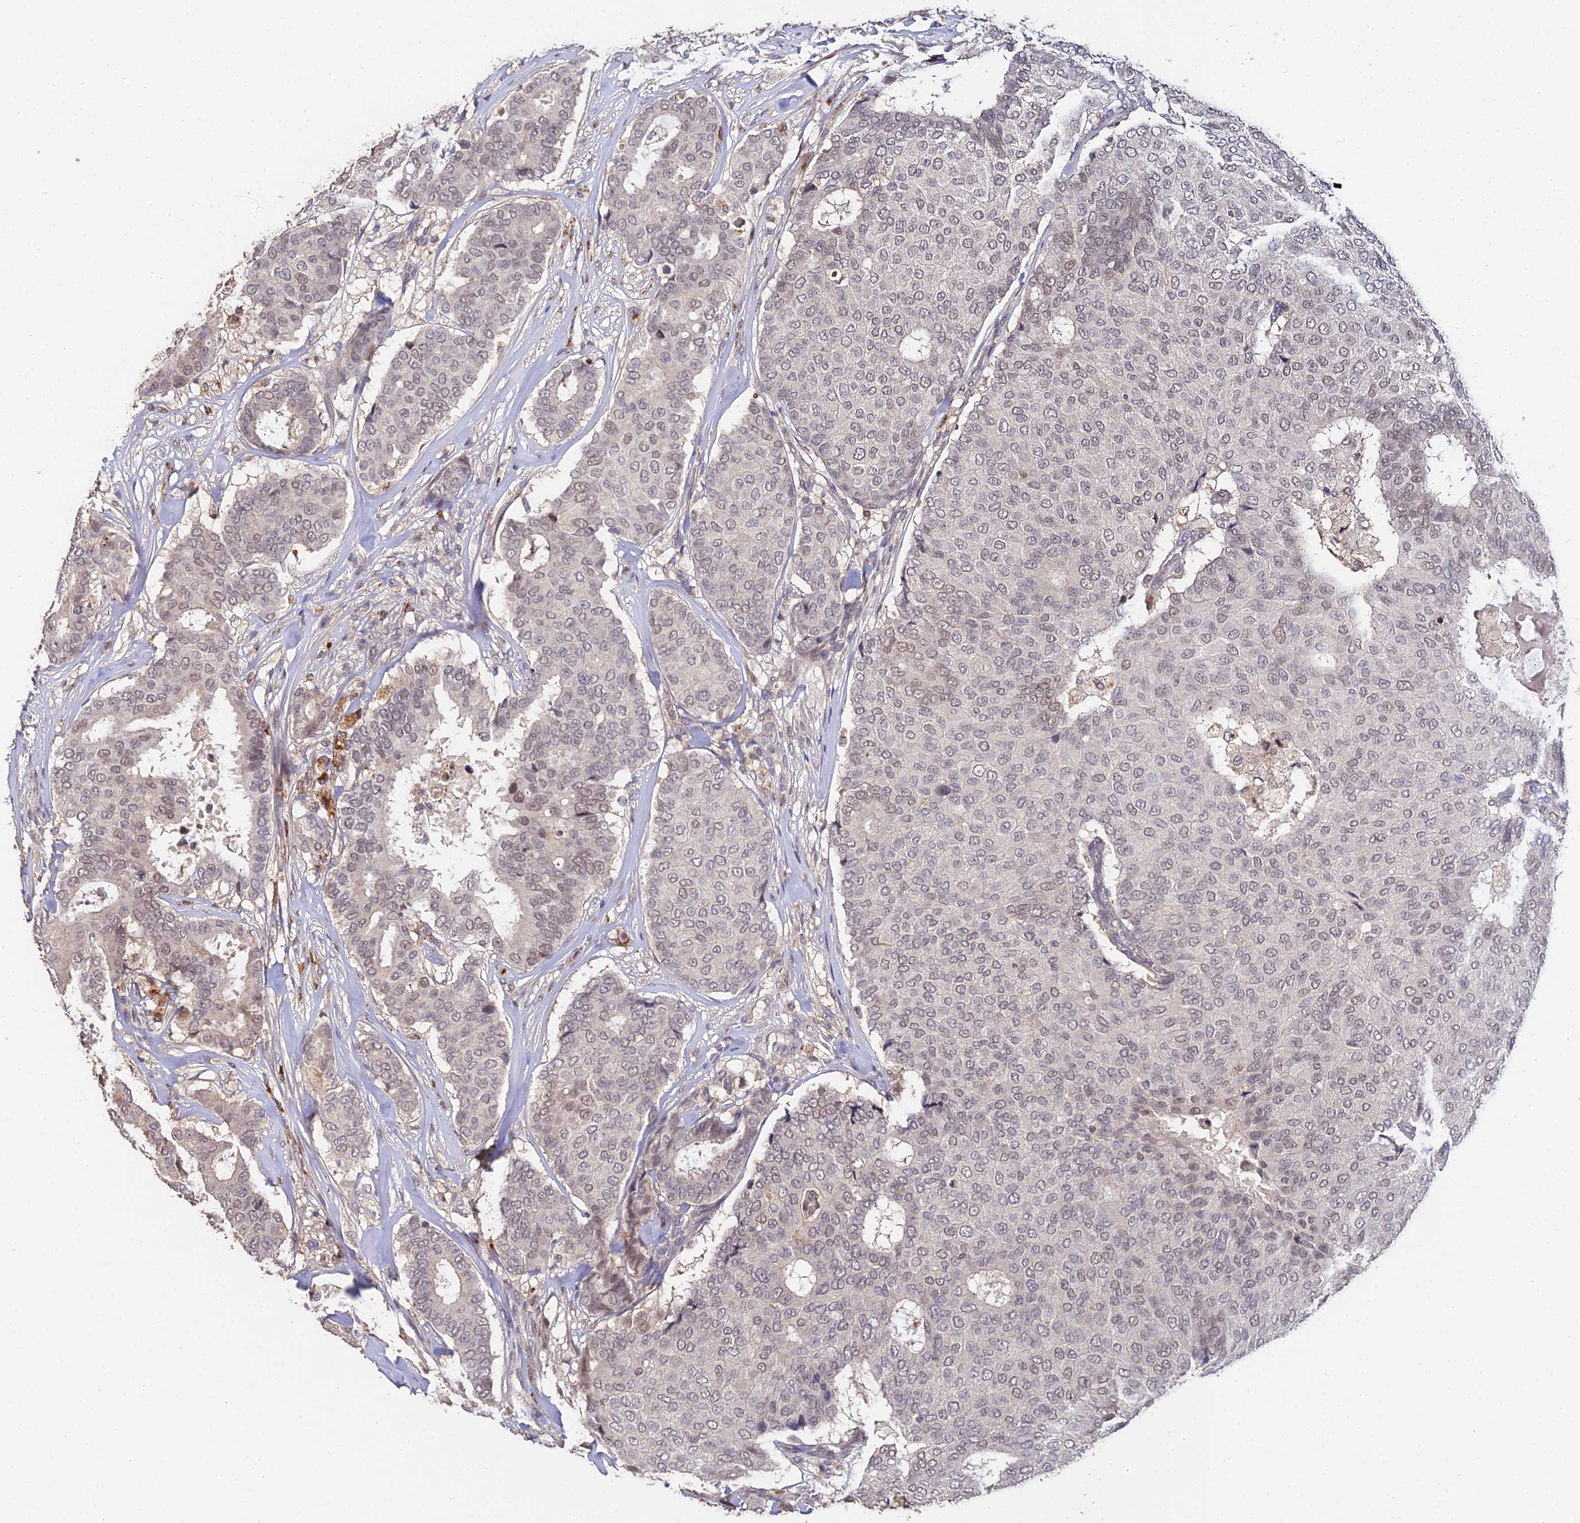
{"staining": {"intensity": "weak", "quantity": ">75%", "location": "nuclear"}, "tissue": "breast cancer", "cell_type": "Tumor cells", "image_type": "cancer", "snomed": [{"axis": "morphology", "description": "Duct carcinoma"}, {"axis": "topography", "description": "Breast"}], "caption": "There is low levels of weak nuclear positivity in tumor cells of breast invasive ductal carcinoma, as demonstrated by immunohistochemical staining (brown color).", "gene": "LSM5", "patient": {"sex": "female", "age": 75}}